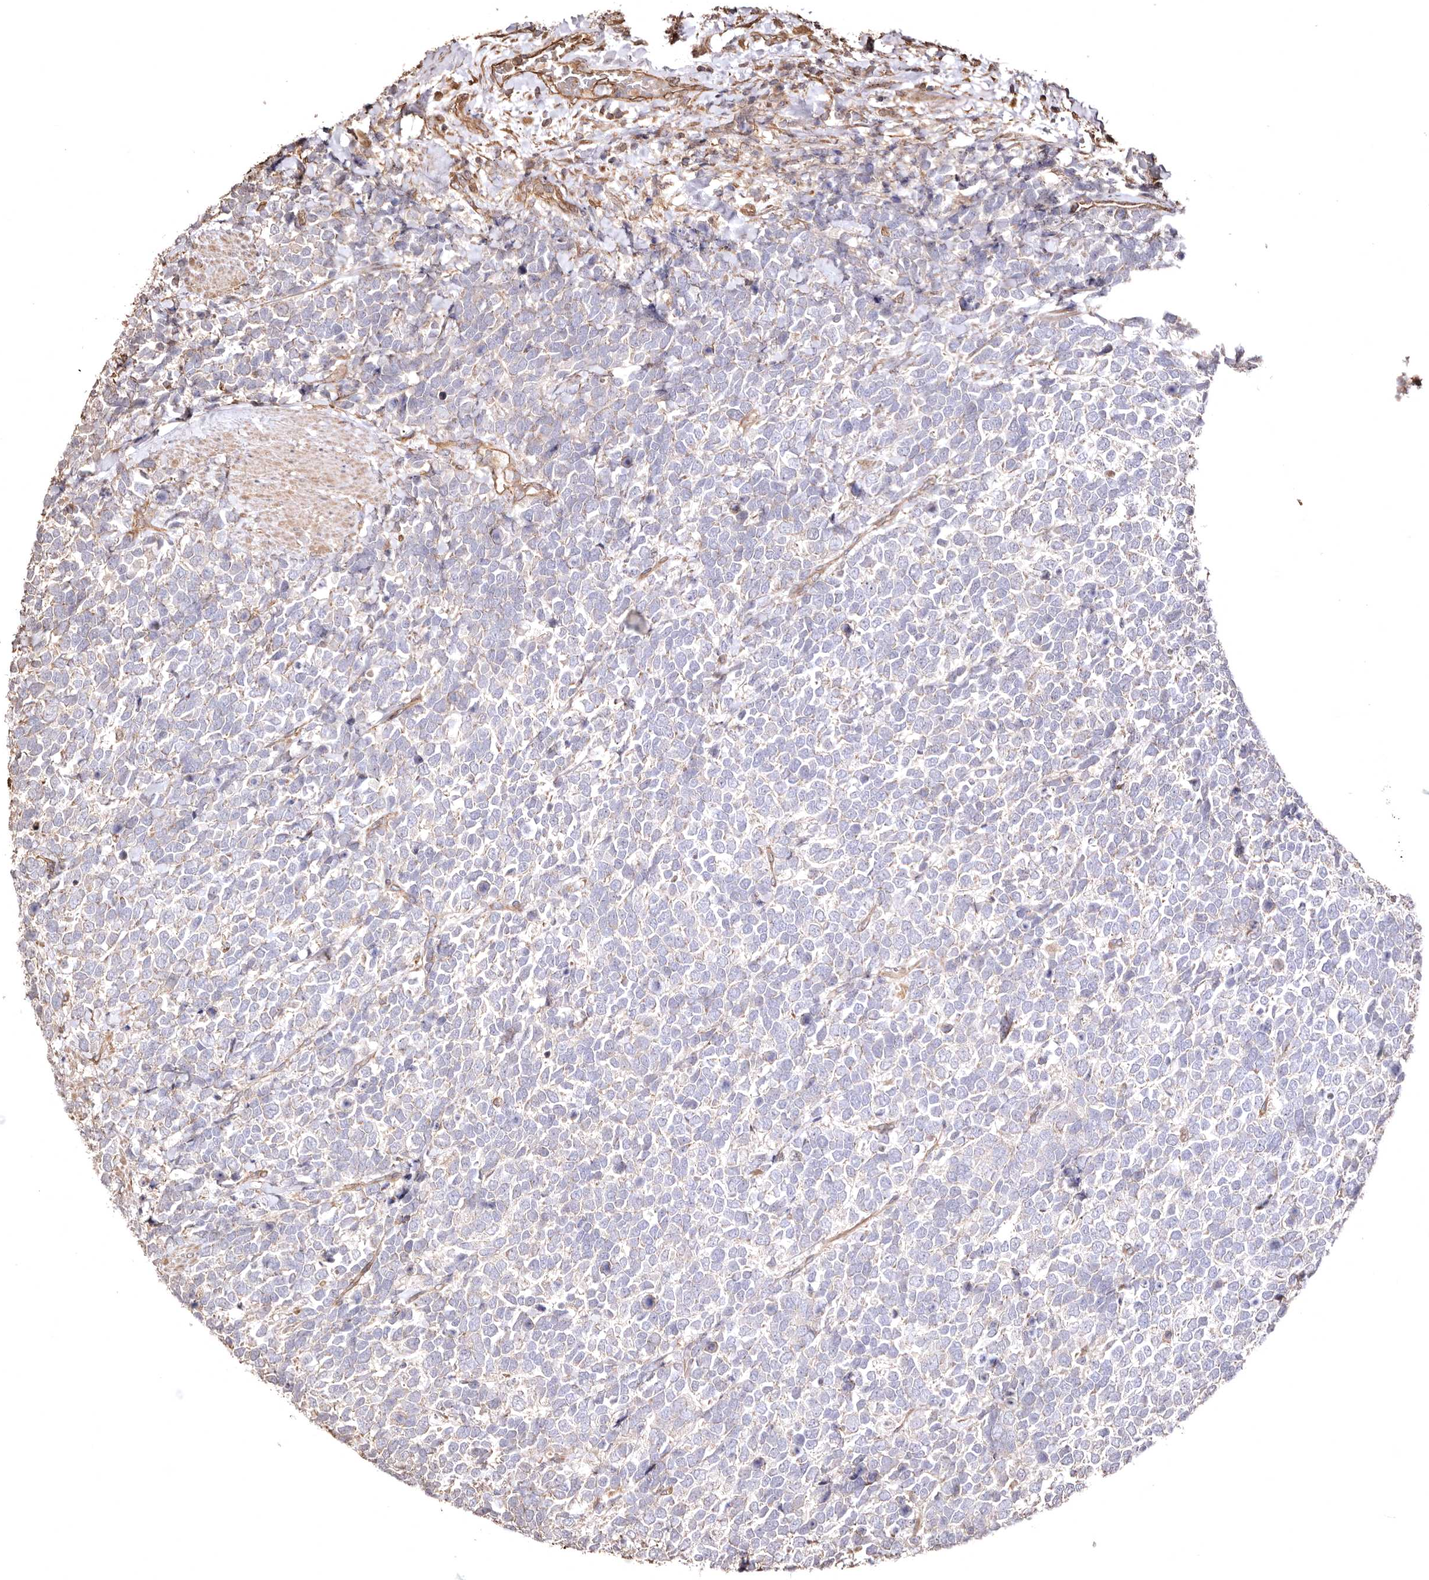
{"staining": {"intensity": "weak", "quantity": "<25%", "location": "cytoplasmic/membranous"}, "tissue": "urothelial cancer", "cell_type": "Tumor cells", "image_type": "cancer", "snomed": [{"axis": "morphology", "description": "Urothelial carcinoma, High grade"}, {"axis": "topography", "description": "Urinary bladder"}], "caption": "High power microscopy micrograph of an IHC photomicrograph of high-grade urothelial carcinoma, revealing no significant staining in tumor cells.", "gene": "MACC1", "patient": {"sex": "female", "age": 82}}